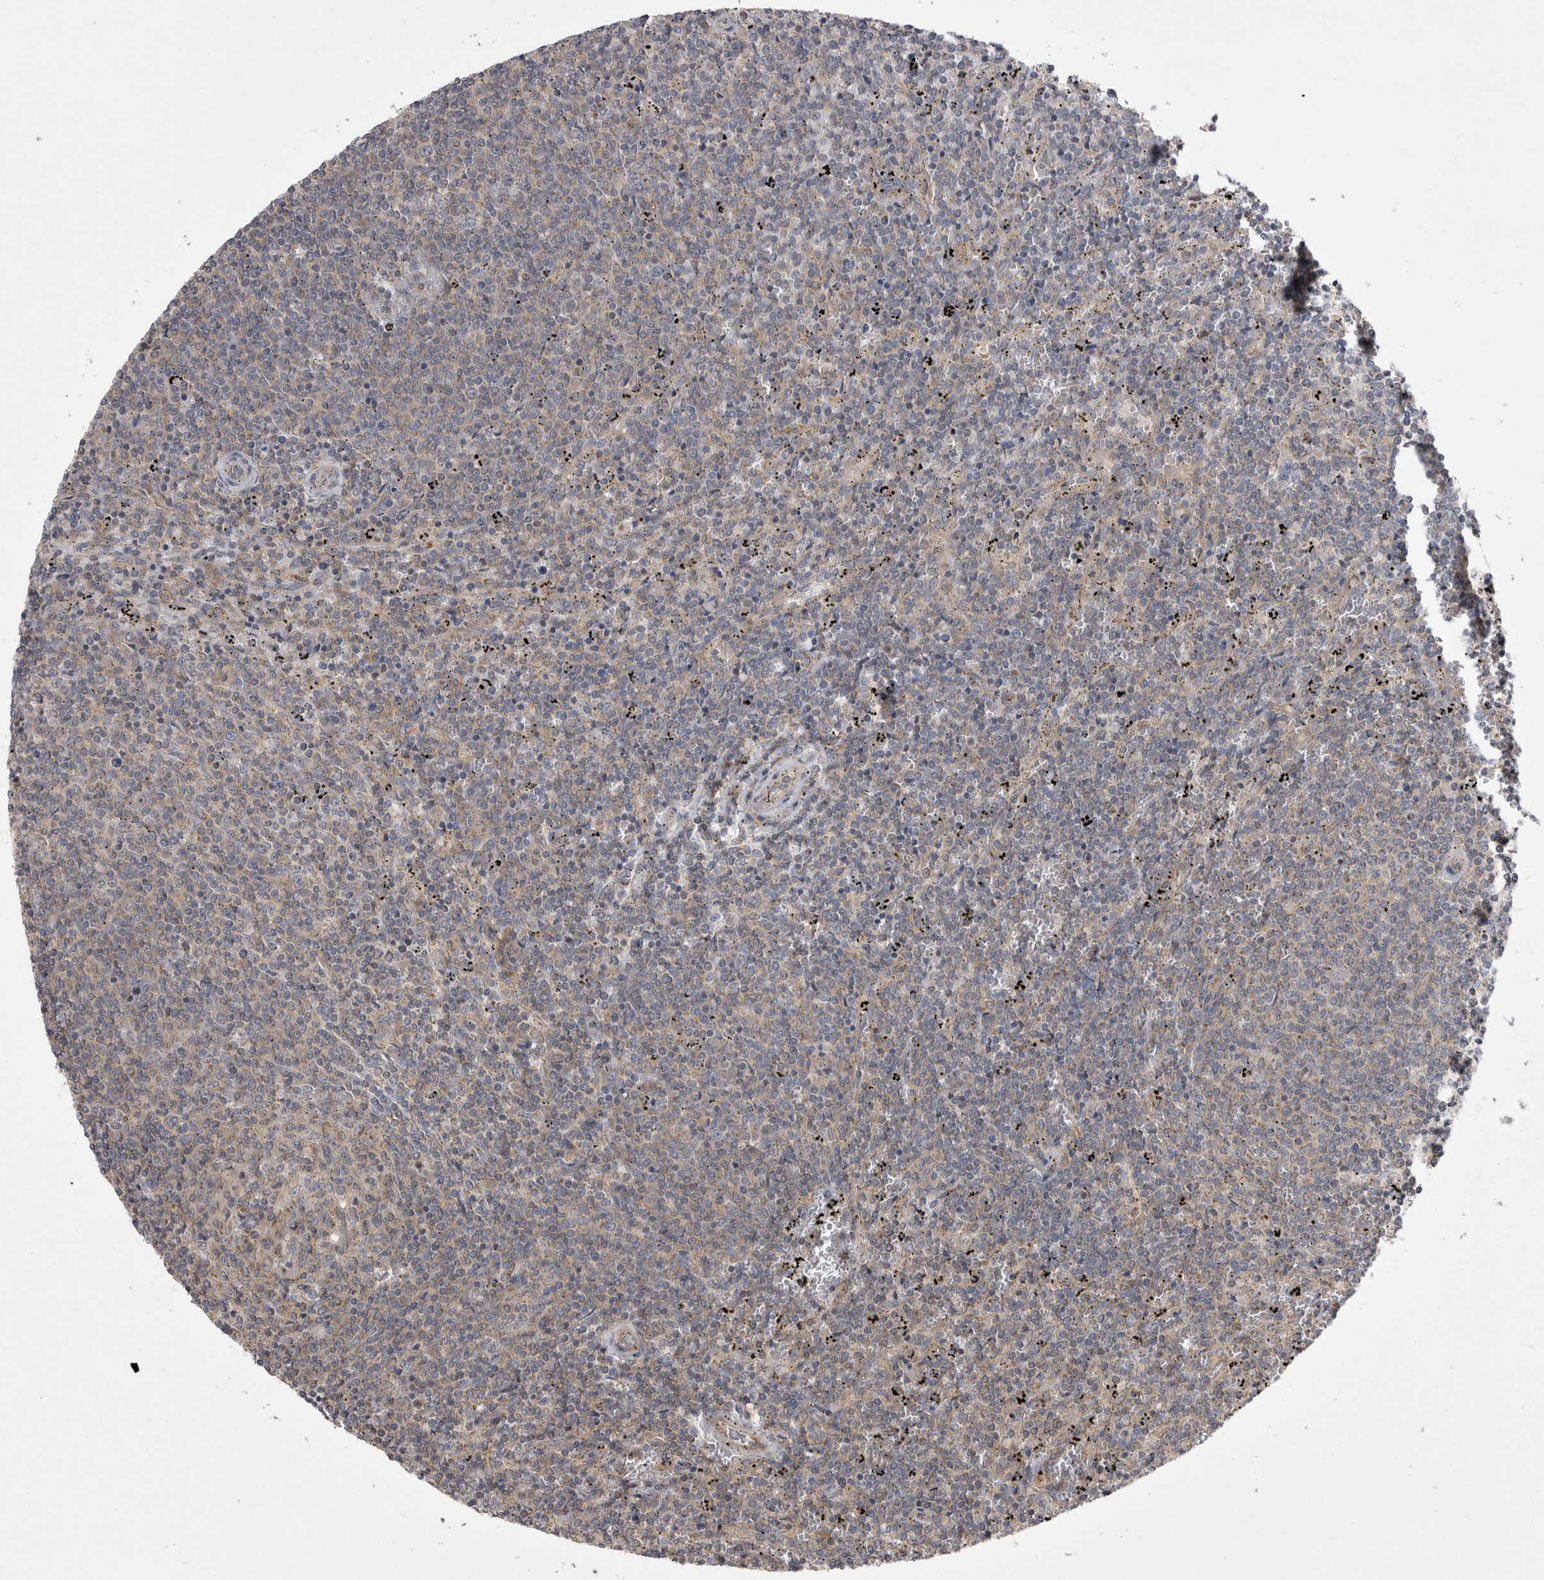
{"staining": {"intensity": "weak", "quantity": "25%-75%", "location": "cytoplasmic/membranous"}, "tissue": "lymphoma", "cell_type": "Tumor cells", "image_type": "cancer", "snomed": [{"axis": "morphology", "description": "Malignant lymphoma, non-Hodgkin's type, Low grade"}, {"axis": "topography", "description": "Spleen"}], "caption": "Human lymphoma stained with a protein marker exhibits weak staining in tumor cells.", "gene": "TSPOAP1", "patient": {"sex": "female", "age": 50}}